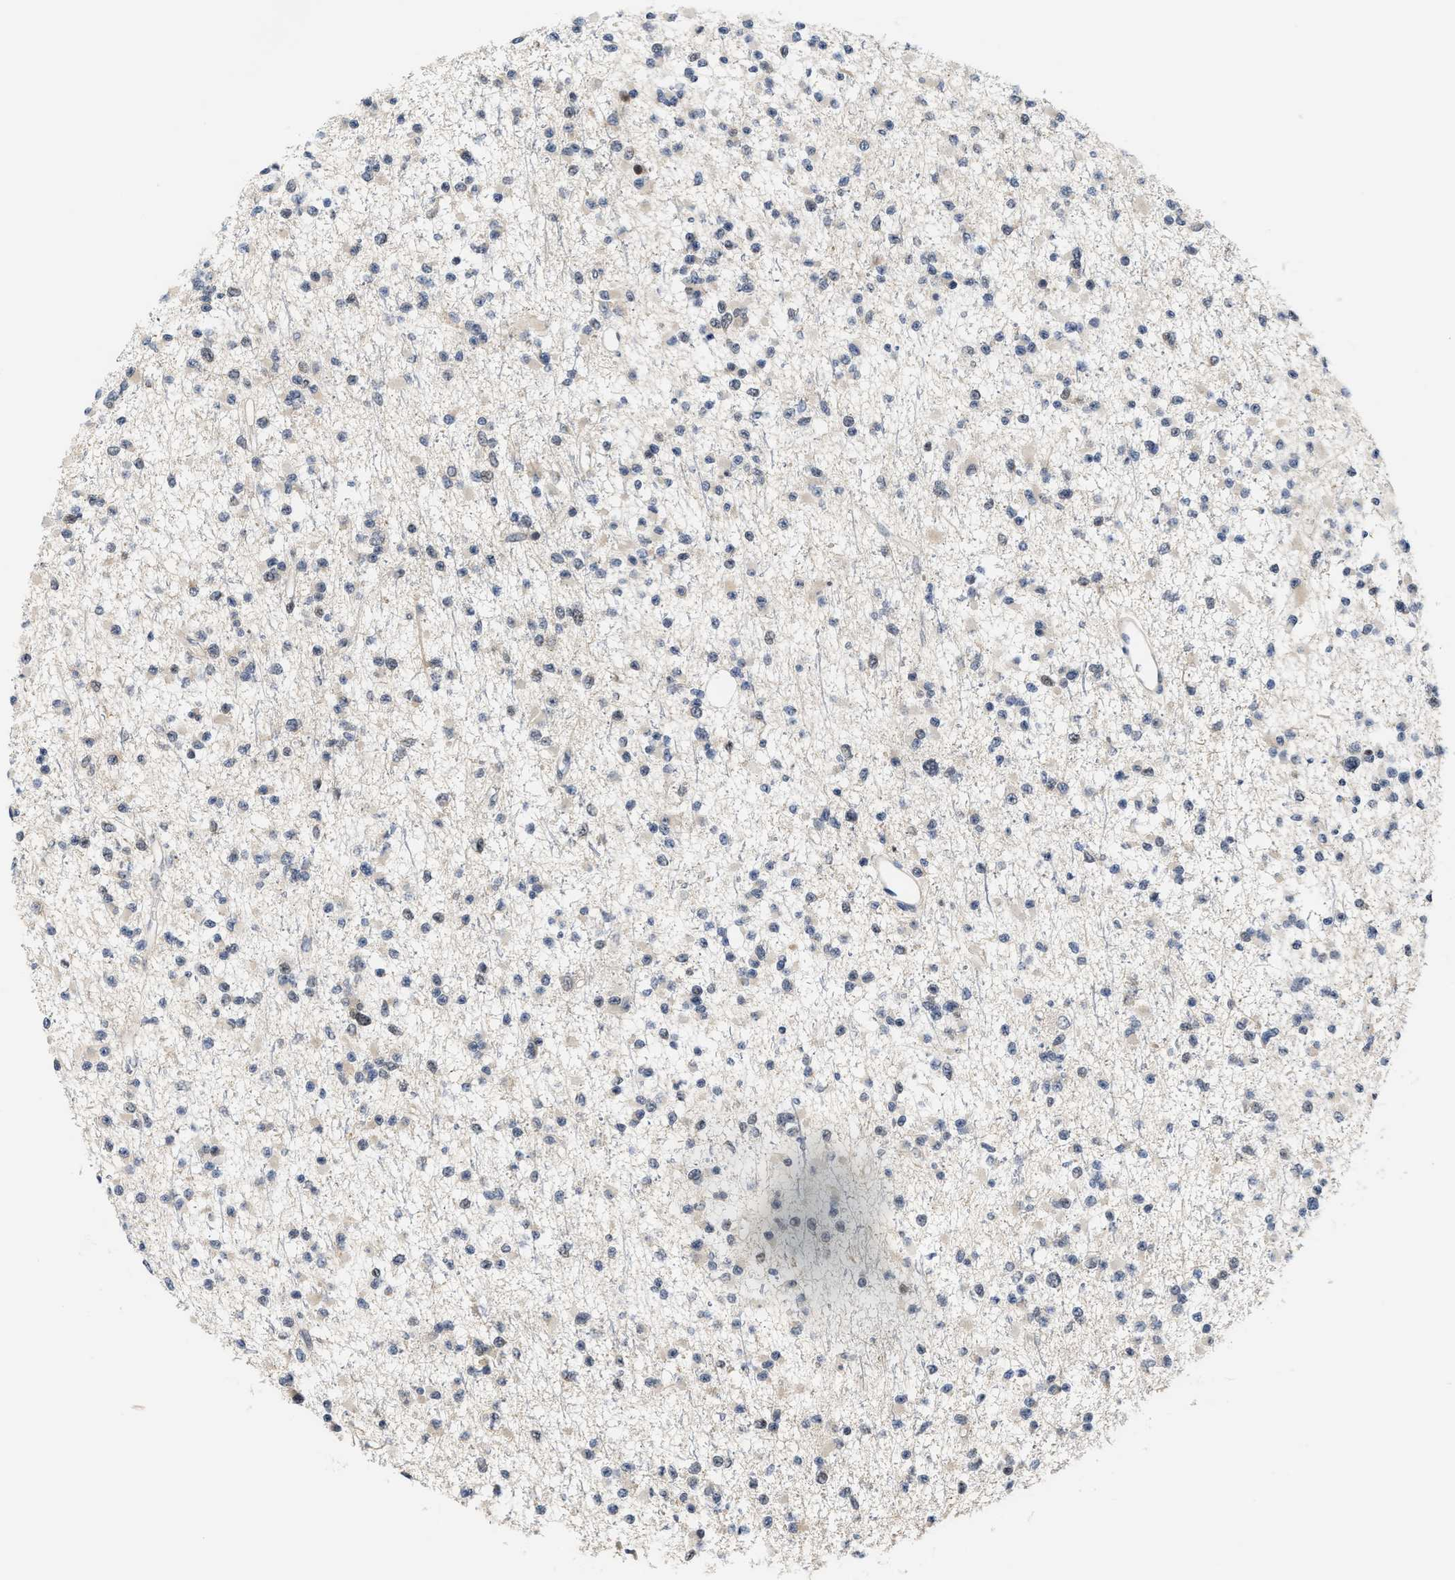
{"staining": {"intensity": "negative", "quantity": "none", "location": "none"}, "tissue": "glioma", "cell_type": "Tumor cells", "image_type": "cancer", "snomed": [{"axis": "morphology", "description": "Glioma, malignant, Low grade"}, {"axis": "topography", "description": "Brain"}], "caption": "There is no significant expression in tumor cells of glioma.", "gene": "TCF4", "patient": {"sex": "female", "age": 22}}